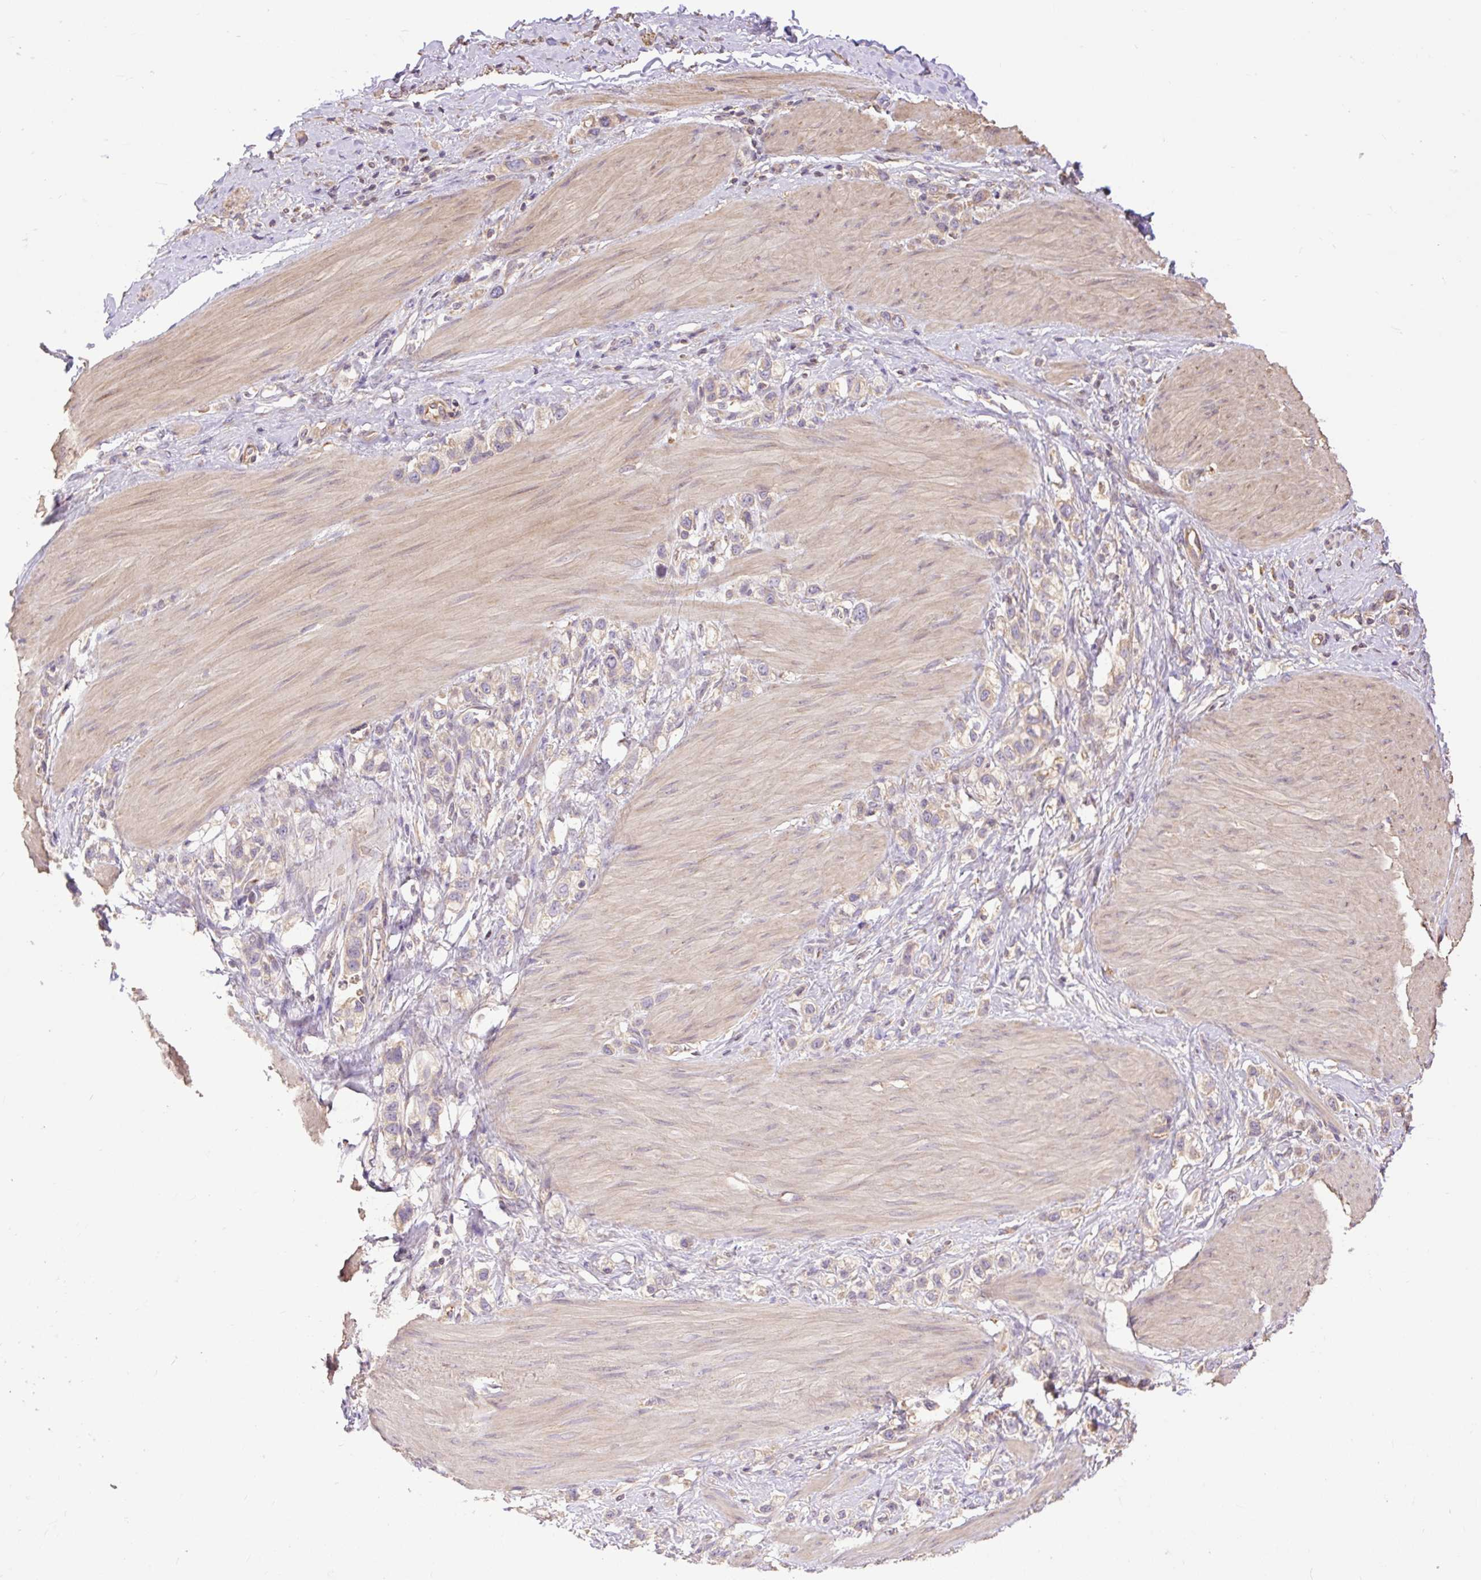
{"staining": {"intensity": "weak", "quantity": "<25%", "location": "cytoplasmic/membranous"}, "tissue": "stomach cancer", "cell_type": "Tumor cells", "image_type": "cancer", "snomed": [{"axis": "morphology", "description": "Adenocarcinoma, NOS"}, {"axis": "topography", "description": "Stomach"}], "caption": "Immunohistochemistry (IHC) of stomach cancer (adenocarcinoma) displays no positivity in tumor cells.", "gene": "DESI1", "patient": {"sex": "female", "age": 65}}